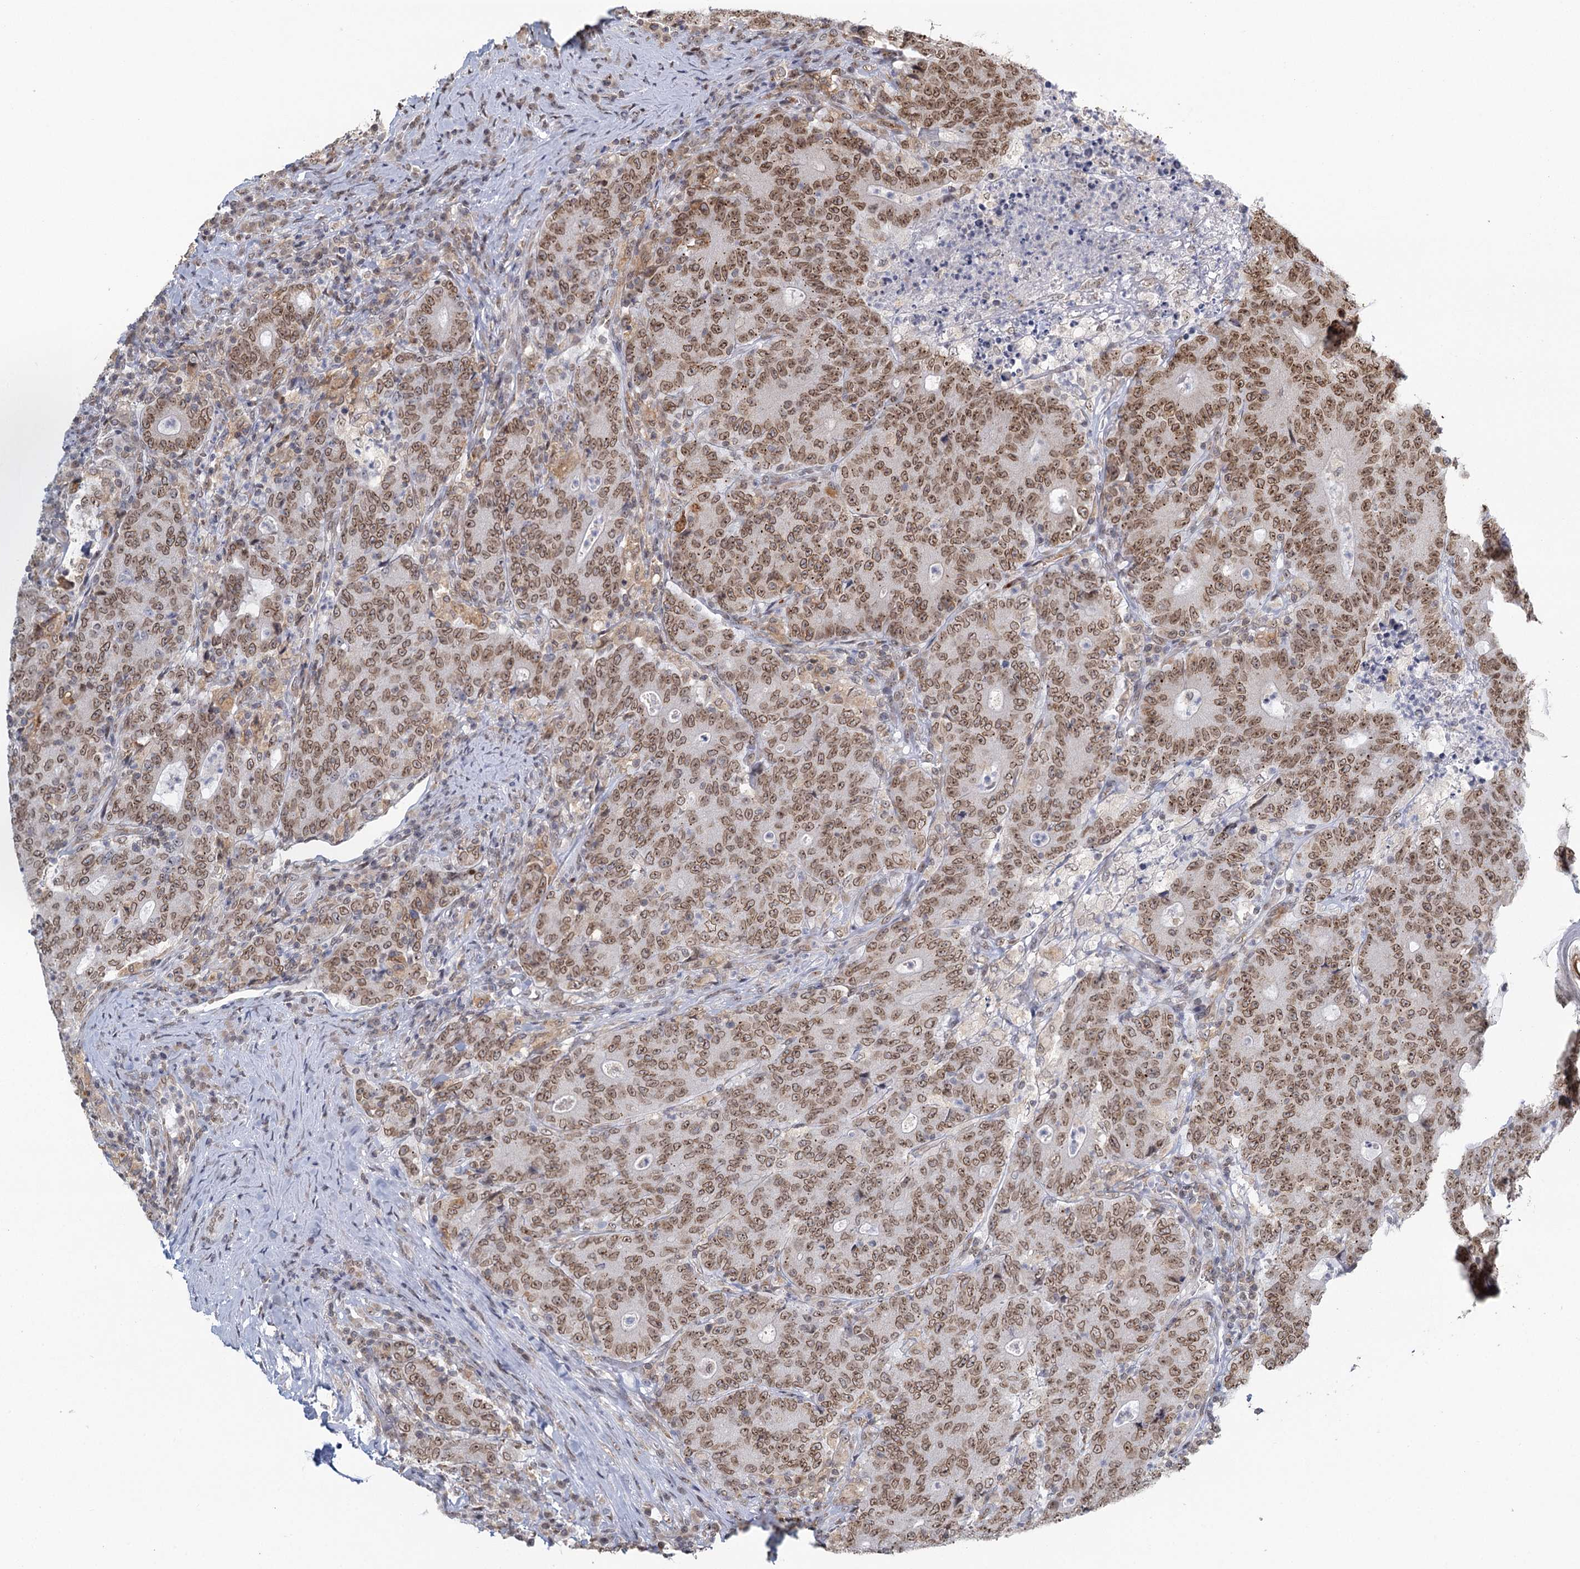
{"staining": {"intensity": "moderate", "quantity": ">75%", "location": "cytoplasmic/membranous,nuclear"}, "tissue": "colorectal cancer", "cell_type": "Tumor cells", "image_type": "cancer", "snomed": [{"axis": "morphology", "description": "Adenocarcinoma, NOS"}, {"axis": "topography", "description": "Colon"}], "caption": "IHC histopathology image of neoplastic tissue: adenocarcinoma (colorectal) stained using immunohistochemistry (IHC) reveals medium levels of moderate protein expression localized specifically in the cytoplasmic/membranous and nuclear of tumor cells, appearing as a cytoplasmic/membranous and nuclear brown color.", "gene": "TREX1", "patient": {"sex": "female", "age": 75}}